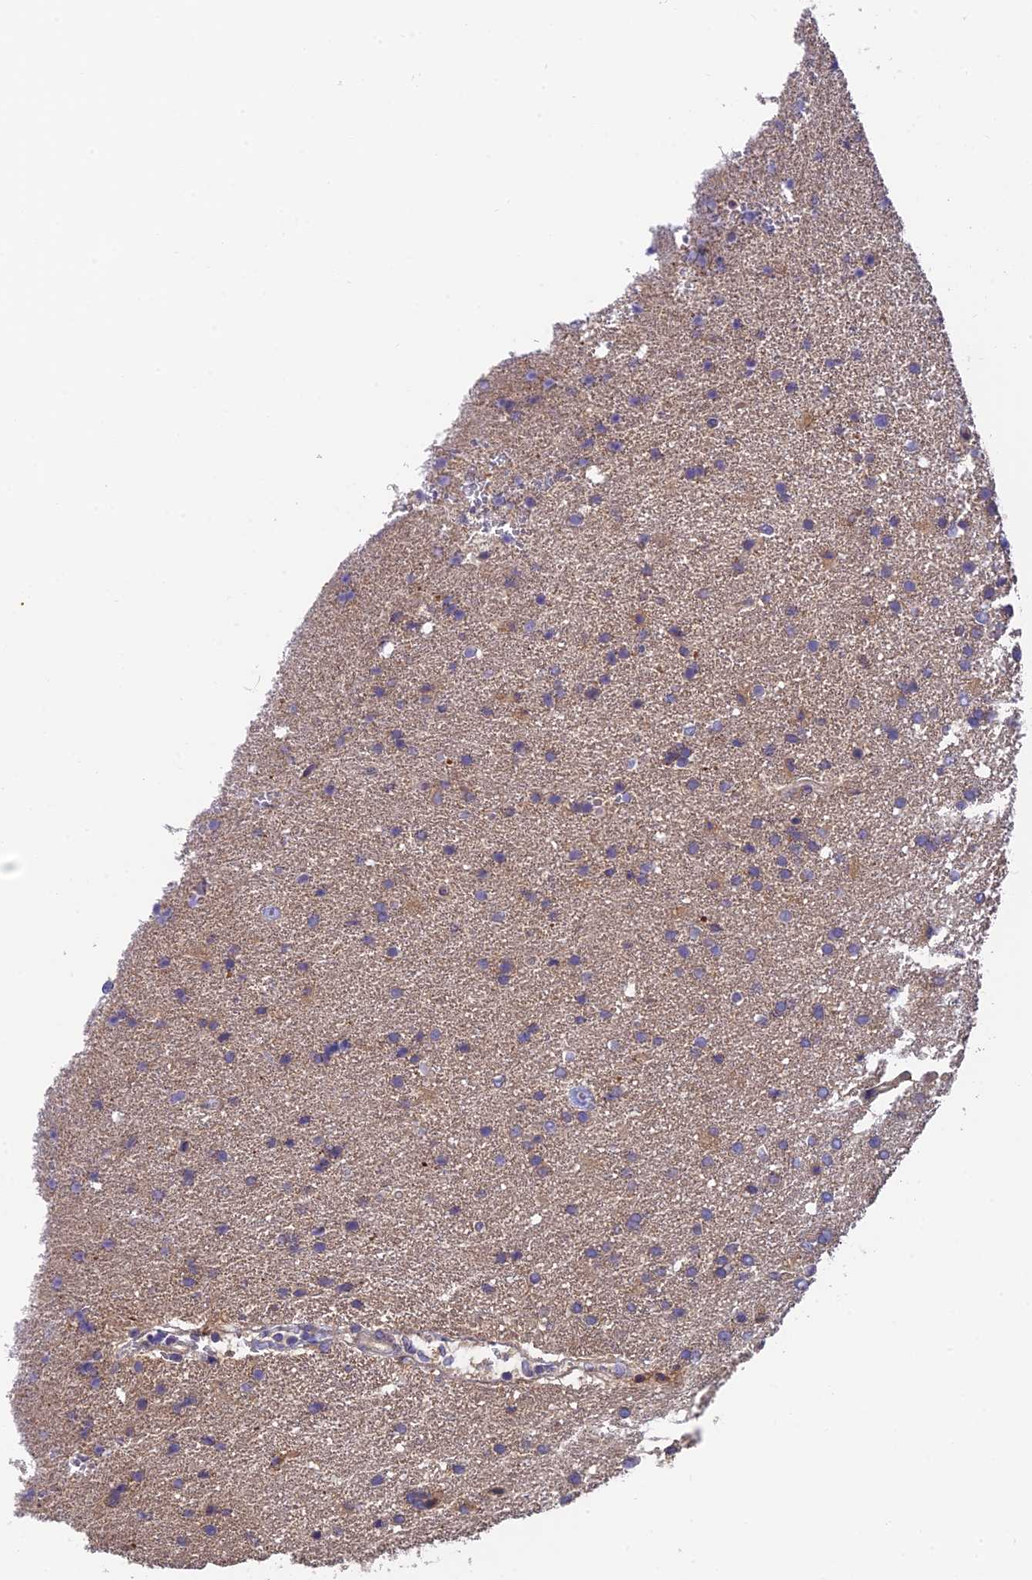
{"staining": {"intensity": "negative", "quantity": "none", "location": "none"}, "tissue": "glioma", "cell_type": "Tumor cells", "image_type": "cancer", "snomed": [{"axis": "morphology", "description": "Glioma, malignant, High grade"}, {"axis": "topography", "description": "Brain"}], "caption": "Tumor cells show no significant protein positivity in malignant glioma (high-grade).", "gene": "IPO5", "patient": {"sex": "male", "age": 72}}